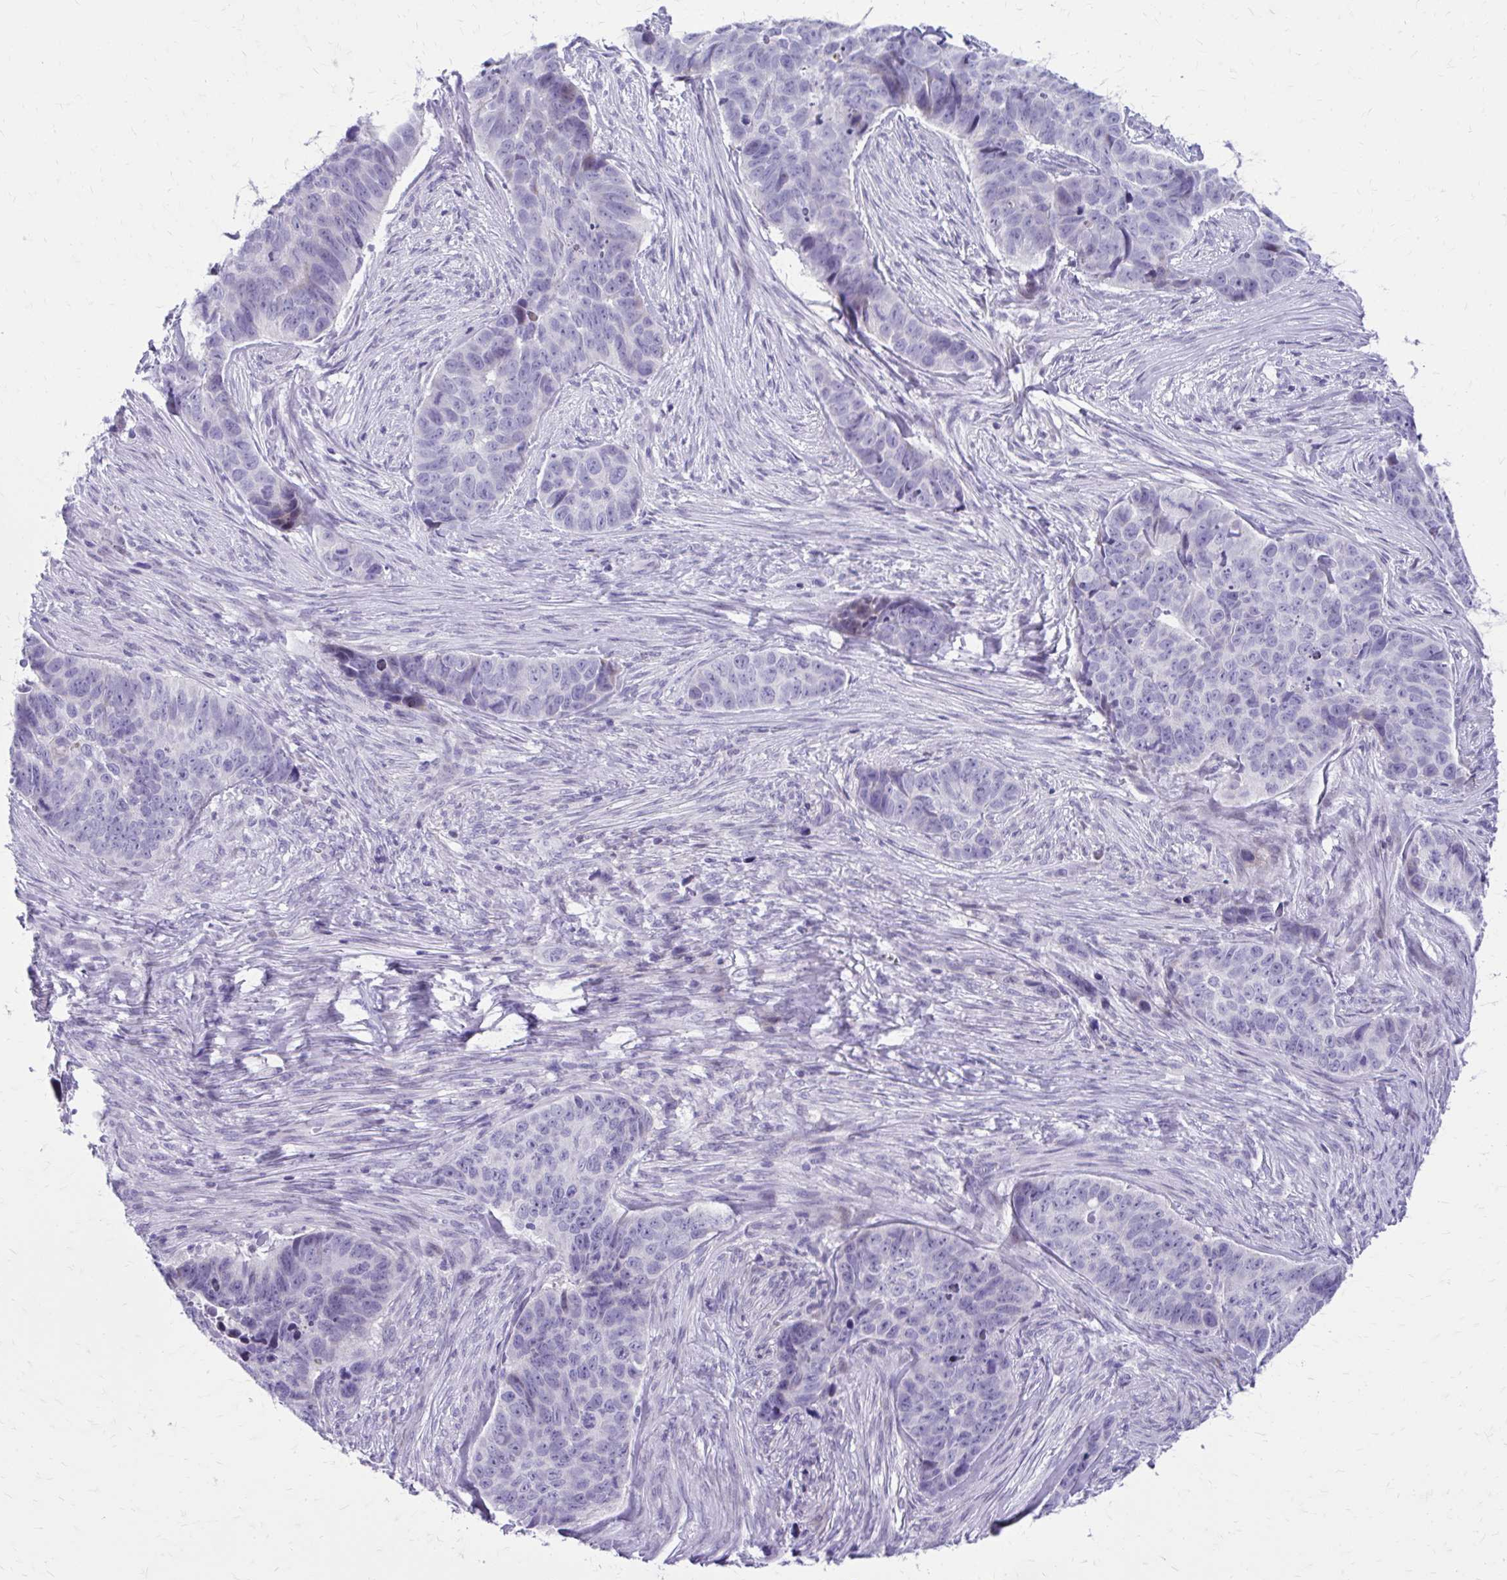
{"staining": {"intensity": "negative", "quantity": "none", "location": "none"}, "tissue": "skin cancer", "cell_type": "Tumor cells", "image_type": "cancer", "snomed": [{"axis": "morphology", "description": "Basal cell carcinoma"}, {"axis": "topography", "description": "Skin"}], "caption": "There is no significant staining in tumor cells of skin cancer.", "gene": "LCN15", "patient": {"sex": "female", "age": 82}}